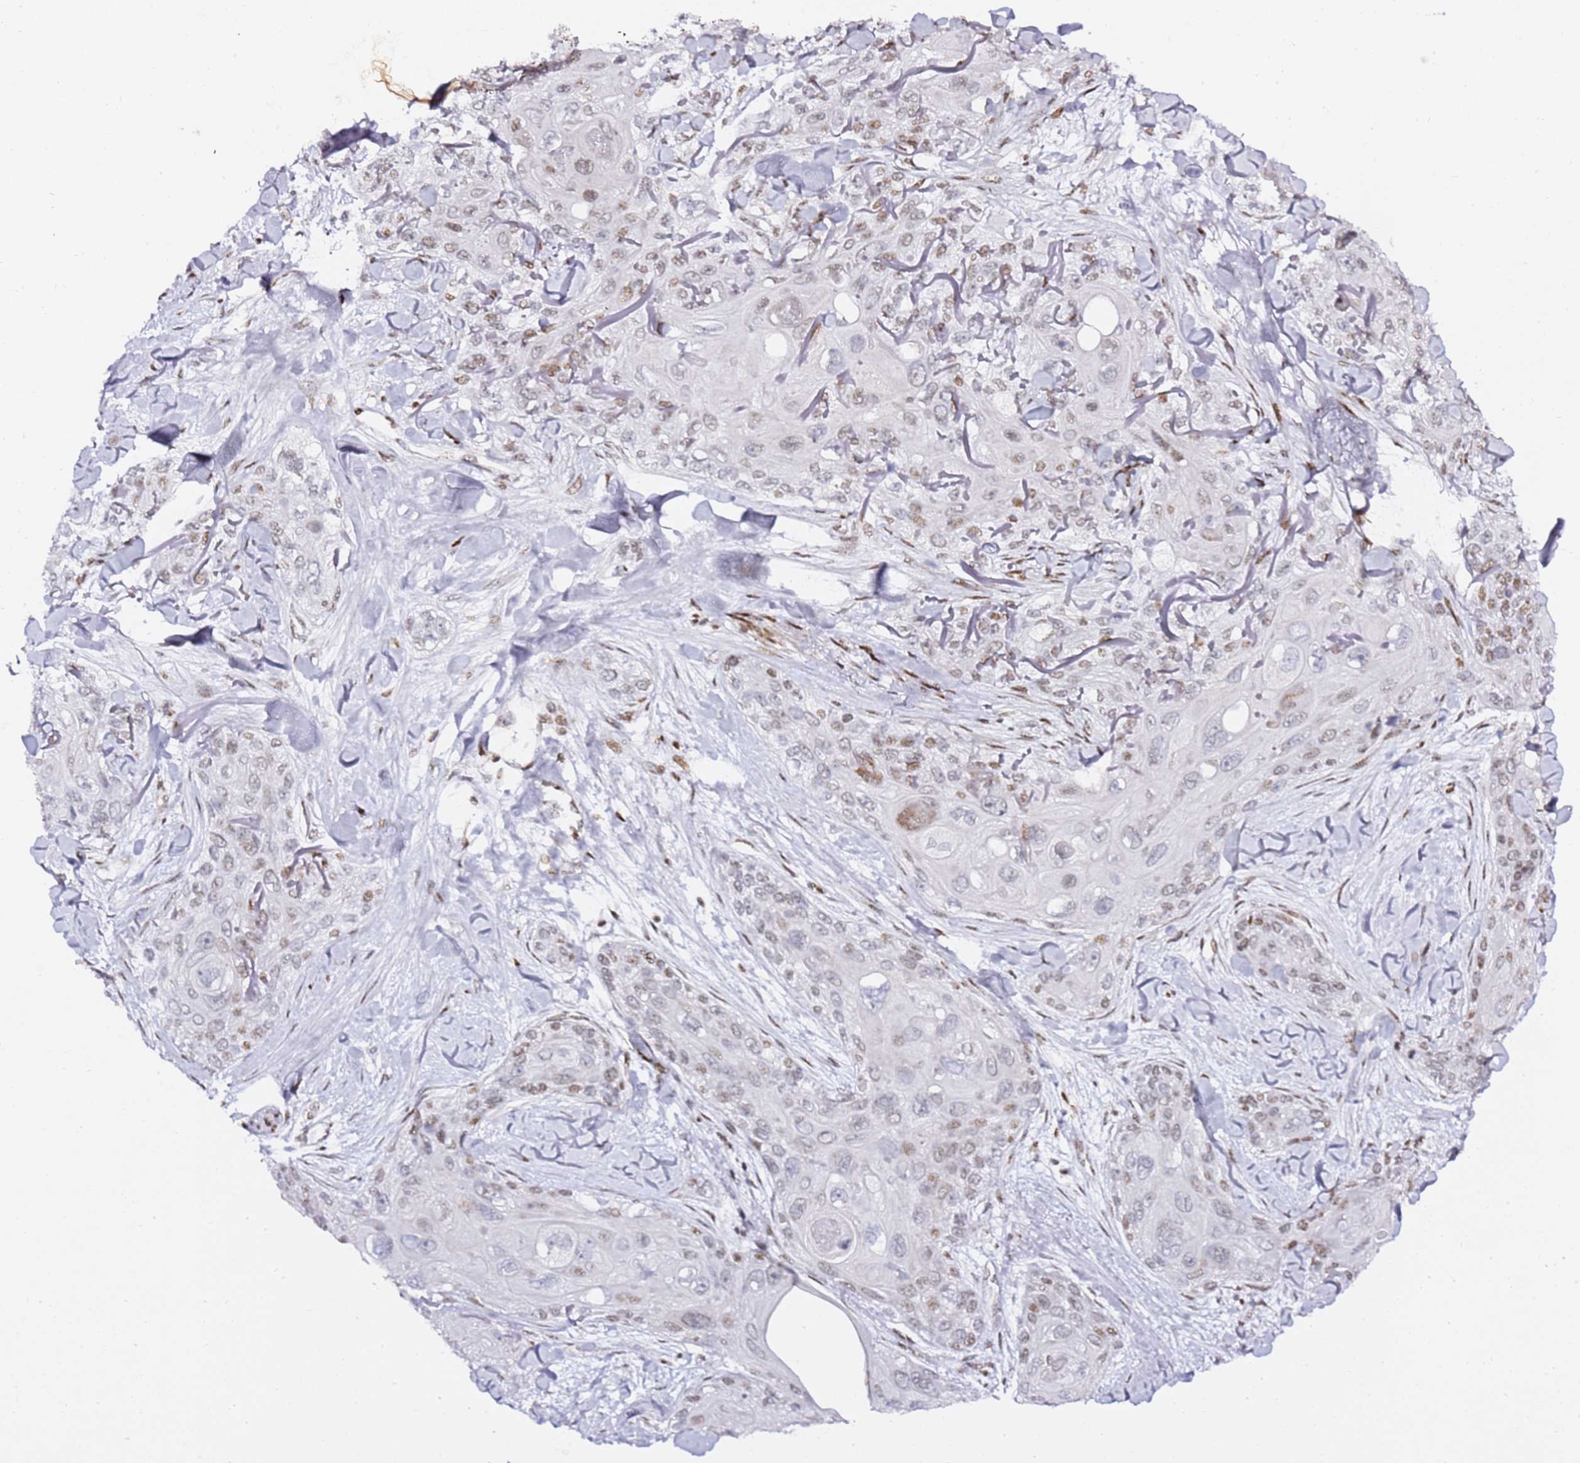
{"staining": {"intensity": "weak", "quantity": "<25%", "location": "nuclear"}, "tissue": "skin cancer", "cell_type": "Tumor cells", "image_type": "cancer", "snomed": [{"axis": "morphology", "description": "Normal tissue, NOS"}, {"axis": "morphology", "description": "Squamous cell carcinoma, NOS"}, {"axis": "topography", "description": "Skin"}], "caption": "Immunohistochemistry of human skin cancer shows no expression in tumor cells.", "gene": "GBP2", "patient": {"sex": "male", "age": 72}}